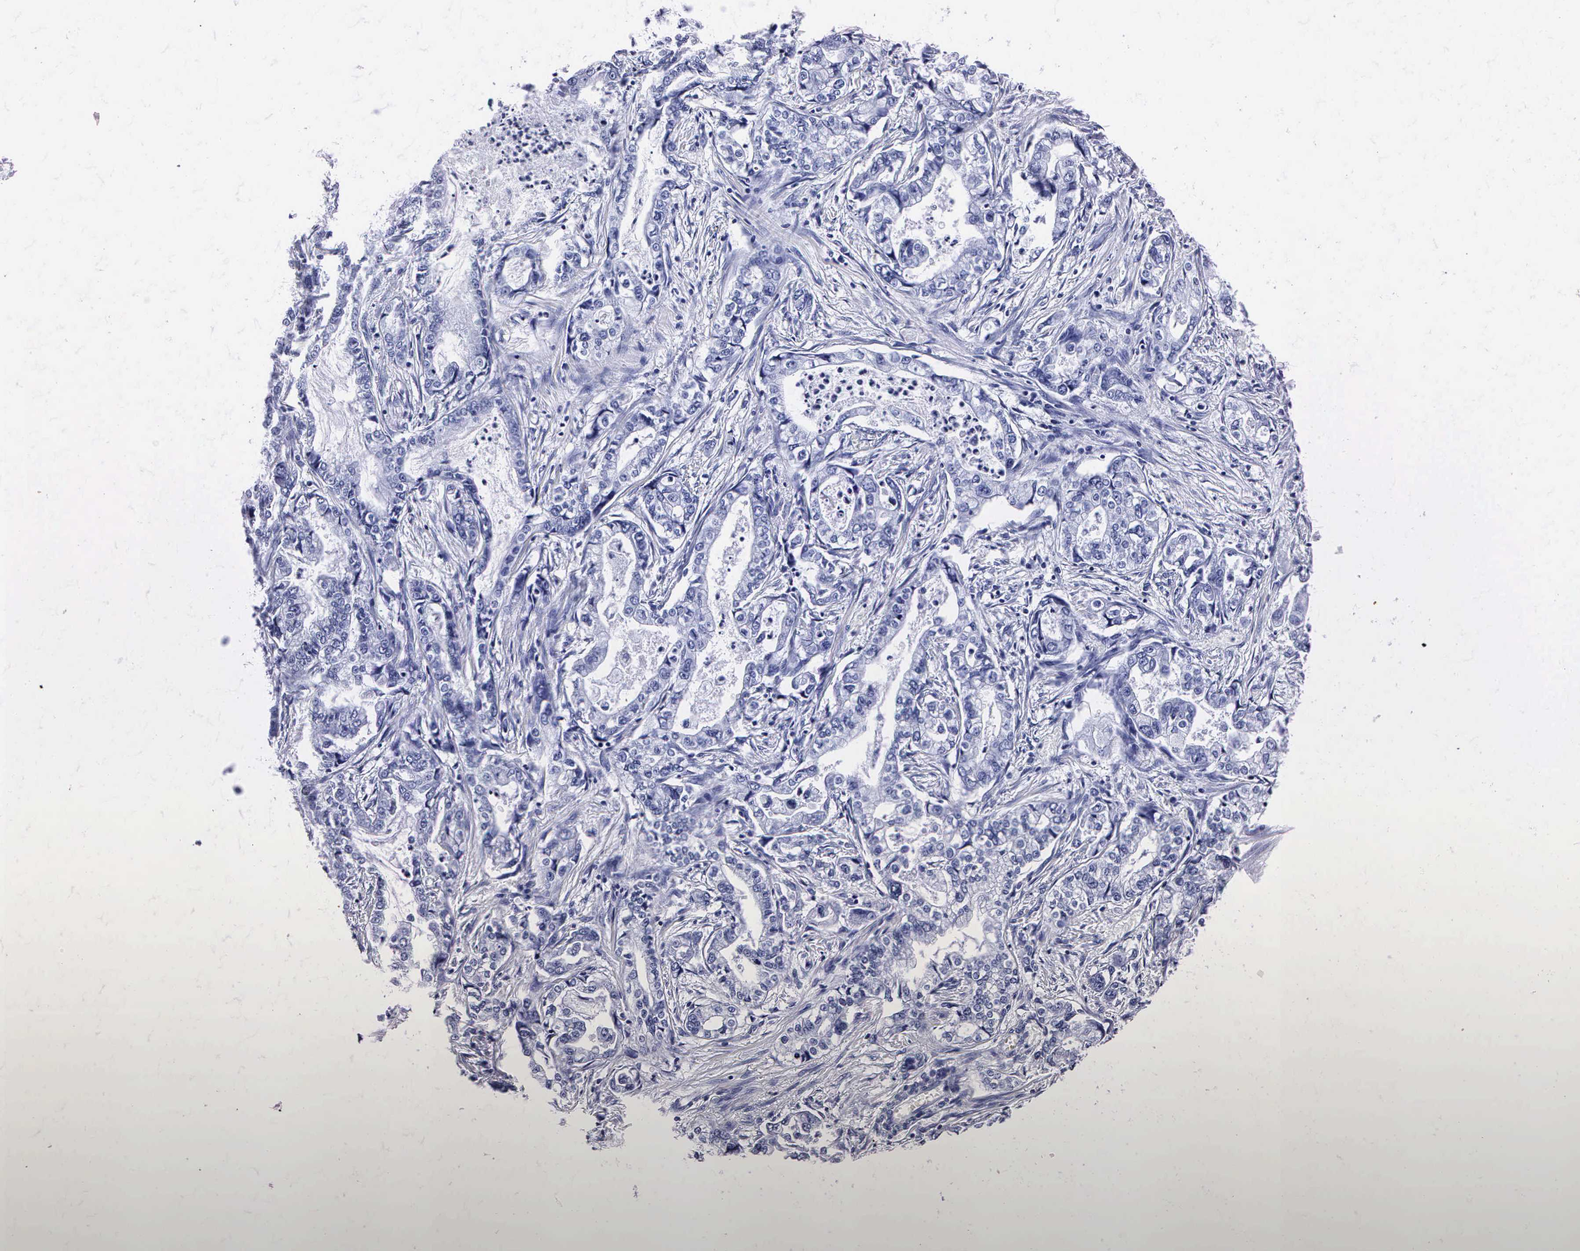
{"staining": {"intensity": "negative", "quantity": "none", "location": "none"}, "tissue": "stomach cancer", "cell_type": "Tumor cells", "image_type": "cancer", "snomed": [{"axis": "morphology", "description": "Adenocarcinoma, NOS"}, {"axis": "topography", "description": "Pancreas"}, {"axis": "topography", "description": "Stomach, upper"}], "caption": "Immunohistochemistry histopathology image of stomach adenocarcinoma stained for a protein (brown), which reveals no staining in tumor cells.", "gene": "MB", "patient": {"sex": "male", "age": 77}}